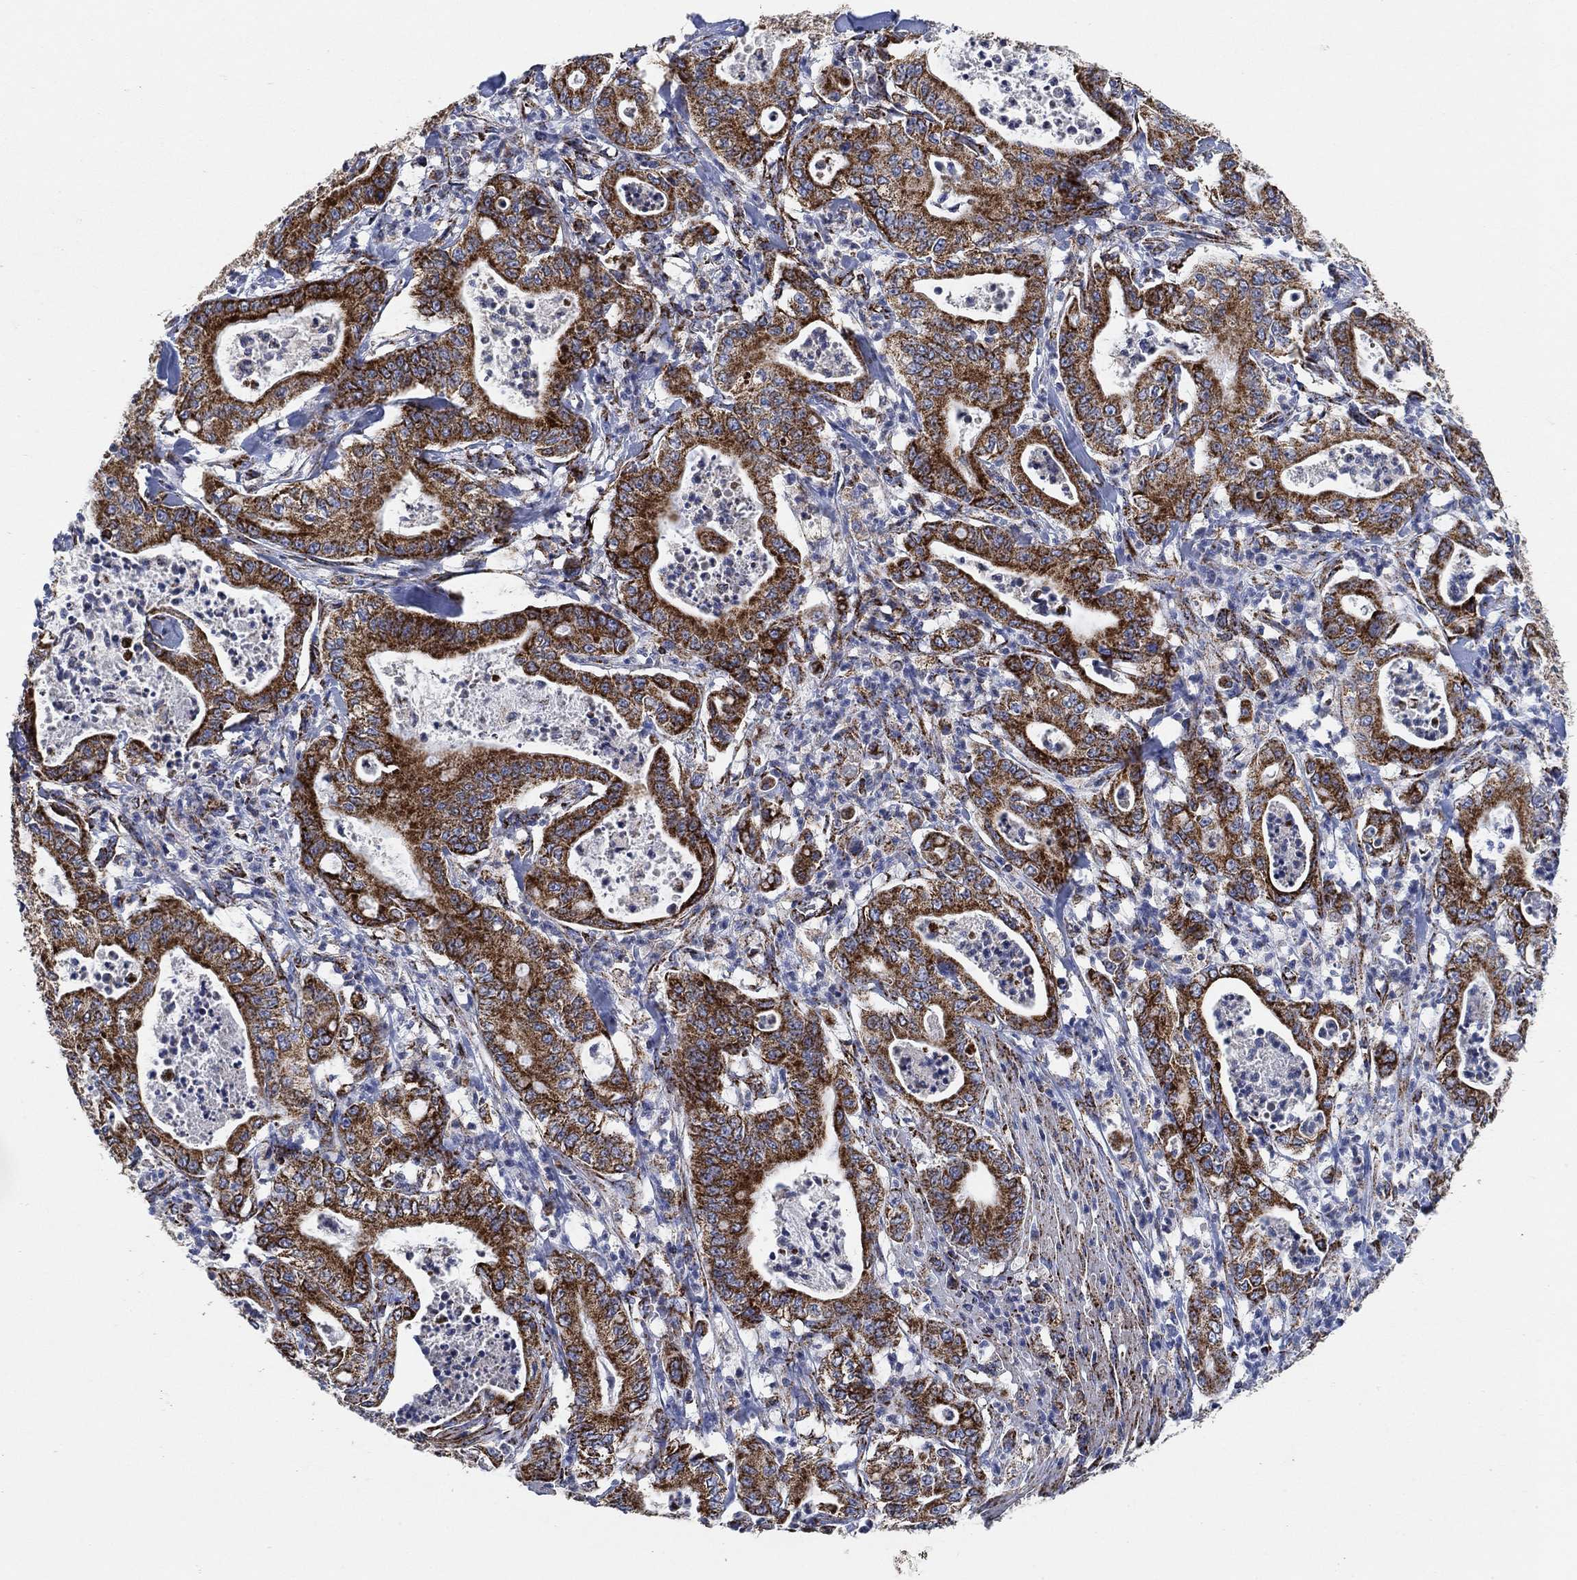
{"staining": {"intensity": "strong", "quantity": ">75%", "location": "cytoplasmic/membranous"}, "tissue": "pancreatic cancer", "cell_type": "Tumor cells", "image_type": "cancer", "snomed": [{"axis": "morphology", "description": "Adenocarcinoma, NOS"}, {"axis": "topography", "description": "Pancreas"}], "caption": "High-magnification brightfield microscopy of pancreatic adenocarcinoma stained with DAB (3,3'-diaminobenzidine) (brown) and counterstained with hematoxylin (blue). tumor cells exhibit strong cytoplasmic/membranous positivity is appreciated in approximately>75% of cells.", "gene": "NDUFS3", "patient": {"sex": "male", "age": 71}}